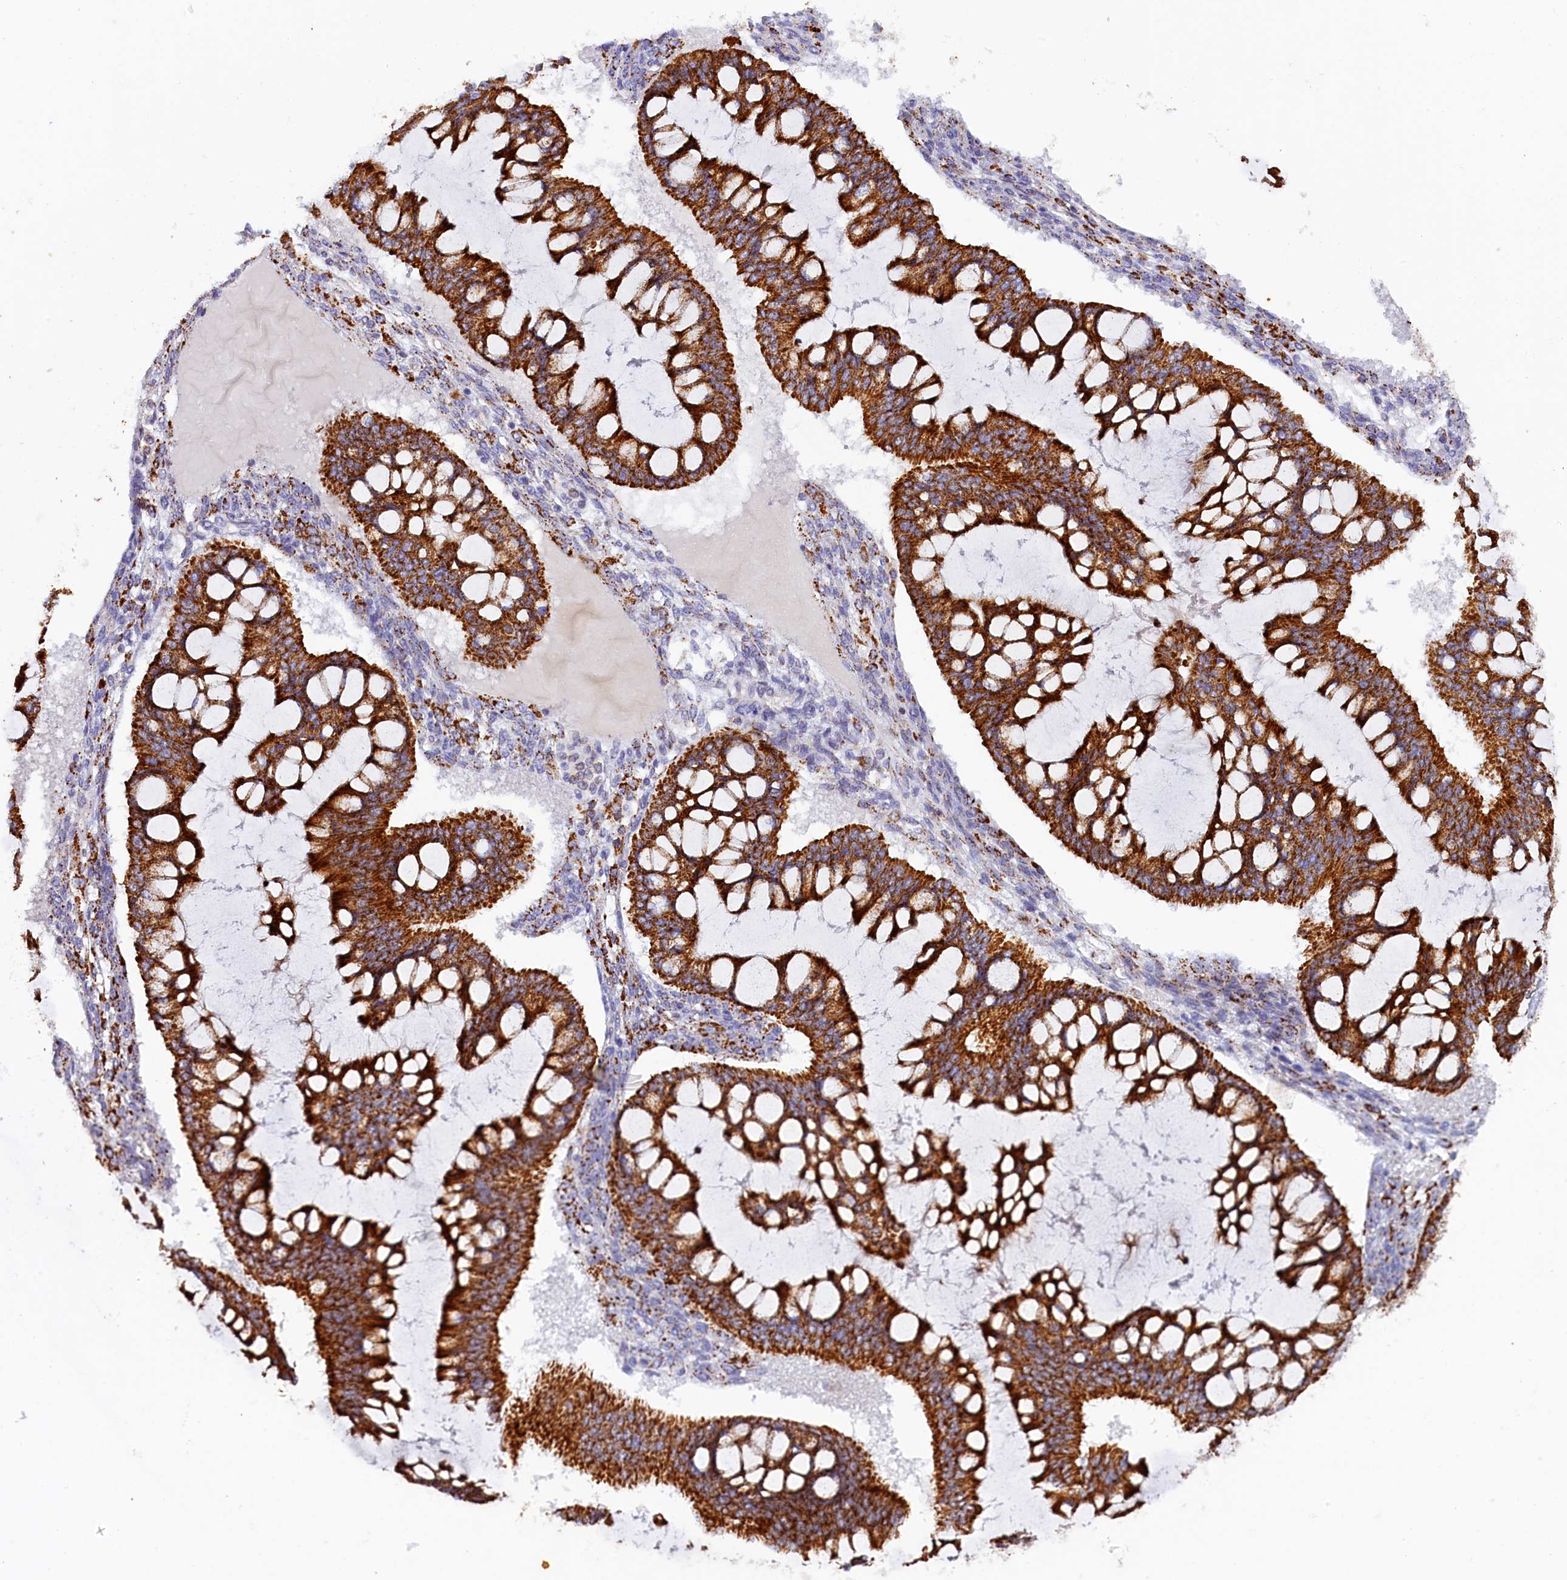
{"staining": {"intensity": "strong", "quantity": ">75%", "location": "cytoplasmic/membranous"}, "tissue": "ovarian cancer", "cell_type": "Tumor cells", "image_type": "cancer", "snomed": [{"axis": "morphology", "description": "Cystadenocarcinoma, mucinous, NOS"}, {"axis": "topography", "description": "Ovary"}], "caption": "Protein staining of mucinous cystadenocarcinoma (ovarian) tissue demonstrates strong cytoplasmic/membranous positivity in approximately >75% of tumor cells.", "gene": "AKTIP", "patient": {"sex": "female", "age": 73}}